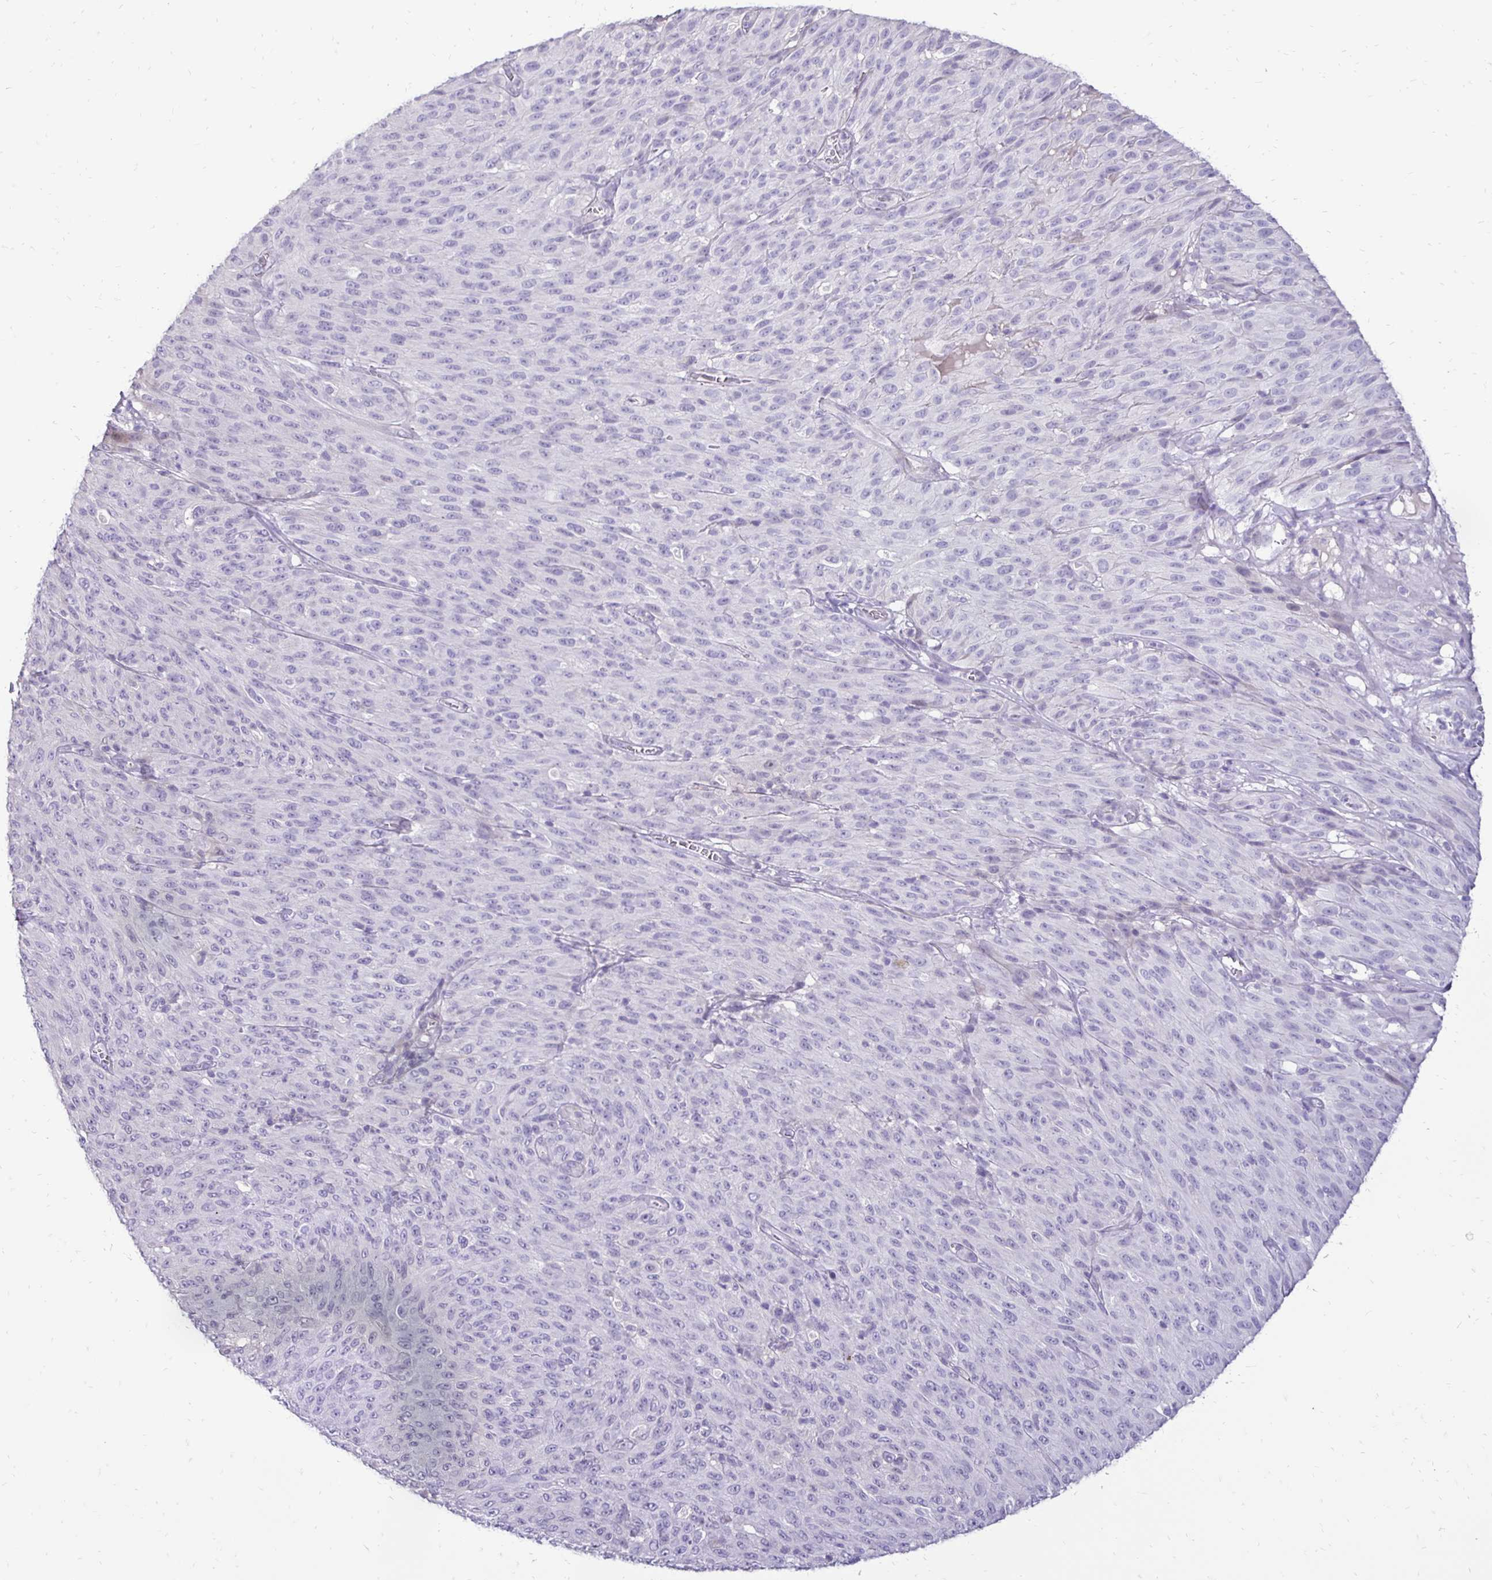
{"staining": {"intensity": "negative", "quantity": "none", "location": "none"}, "tissue": "melanoma", "cell_type": "Tumor cells", "image_type": "cancer", "snomed": [{"axis": "morphology", "description": "Malignant melanoma, NOS"}, {"axis": "topography", "description": "Skin"}], "caption": "There is no significant positivity in tumor cells of malignant melanoma. Brightfield microscopy of IHC stained with DAB (brown) and hematoxylin (blue), captured at high magnification.", "gene": "GAS2", "patient": {"sex": "male", "age": 85}}